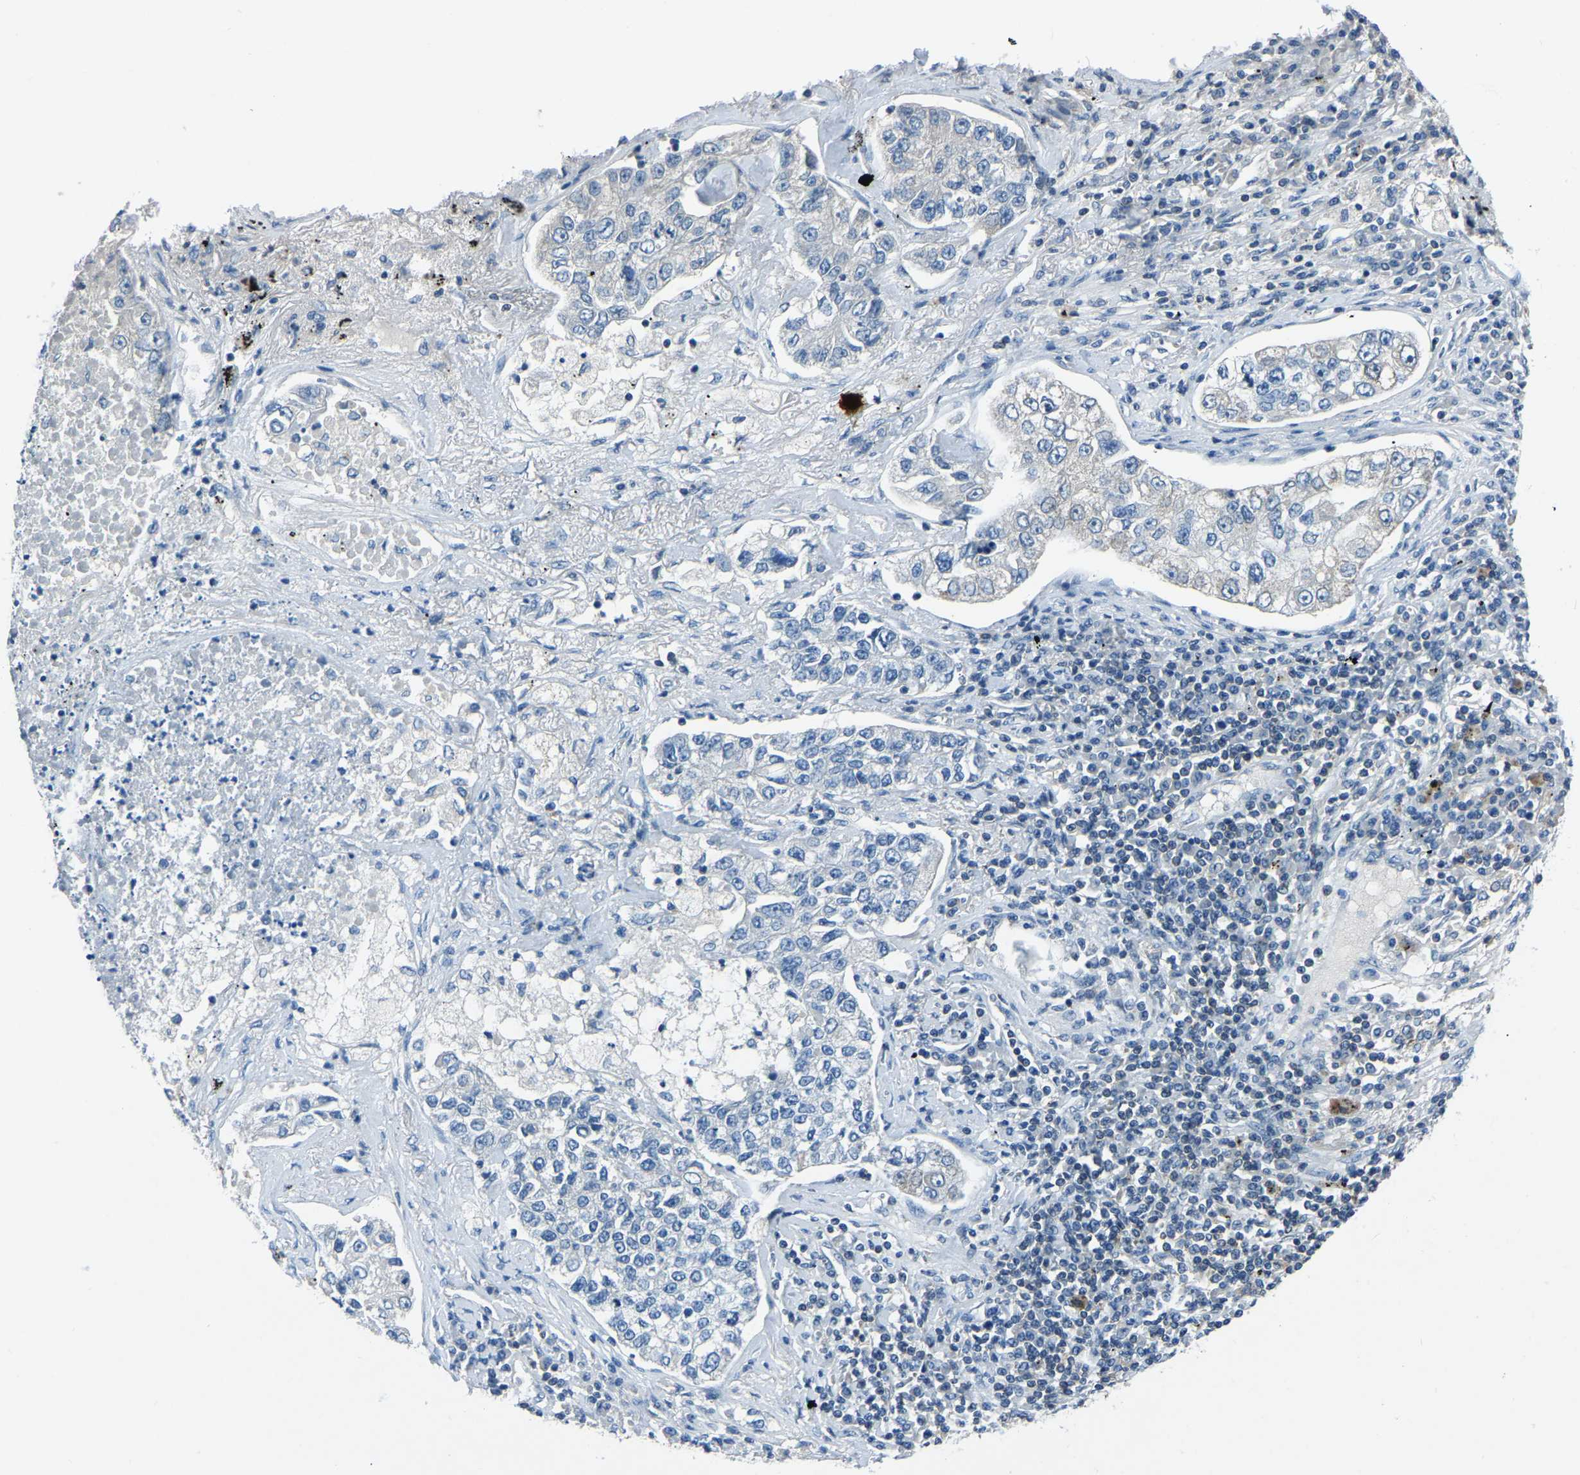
{"staining": {"intensity": "negative", "quantity": "none", "location": "none"}, "tissue": "lung cancer", "cell_type": "Tumor cells", "image_type": "cancer", "snomed": [{"axis": "morphology", "description": "Adenocarcinoma, NOS"}, {"axis": "topography", "description": "Lung"}], "caption": "This is a histopathology image of immunohistochemistry staining of adenocarcinoma (lung), which shows no expression in tumor cells. Brightfield microscopy of immunohistochemistry stained with DAB (3,3'-diaminobenzidine) (brown) and hematoxylin (blue), captured at high magnification.", "gene": "XIRP1", "patient": {"sex": "male", "age": 49}}